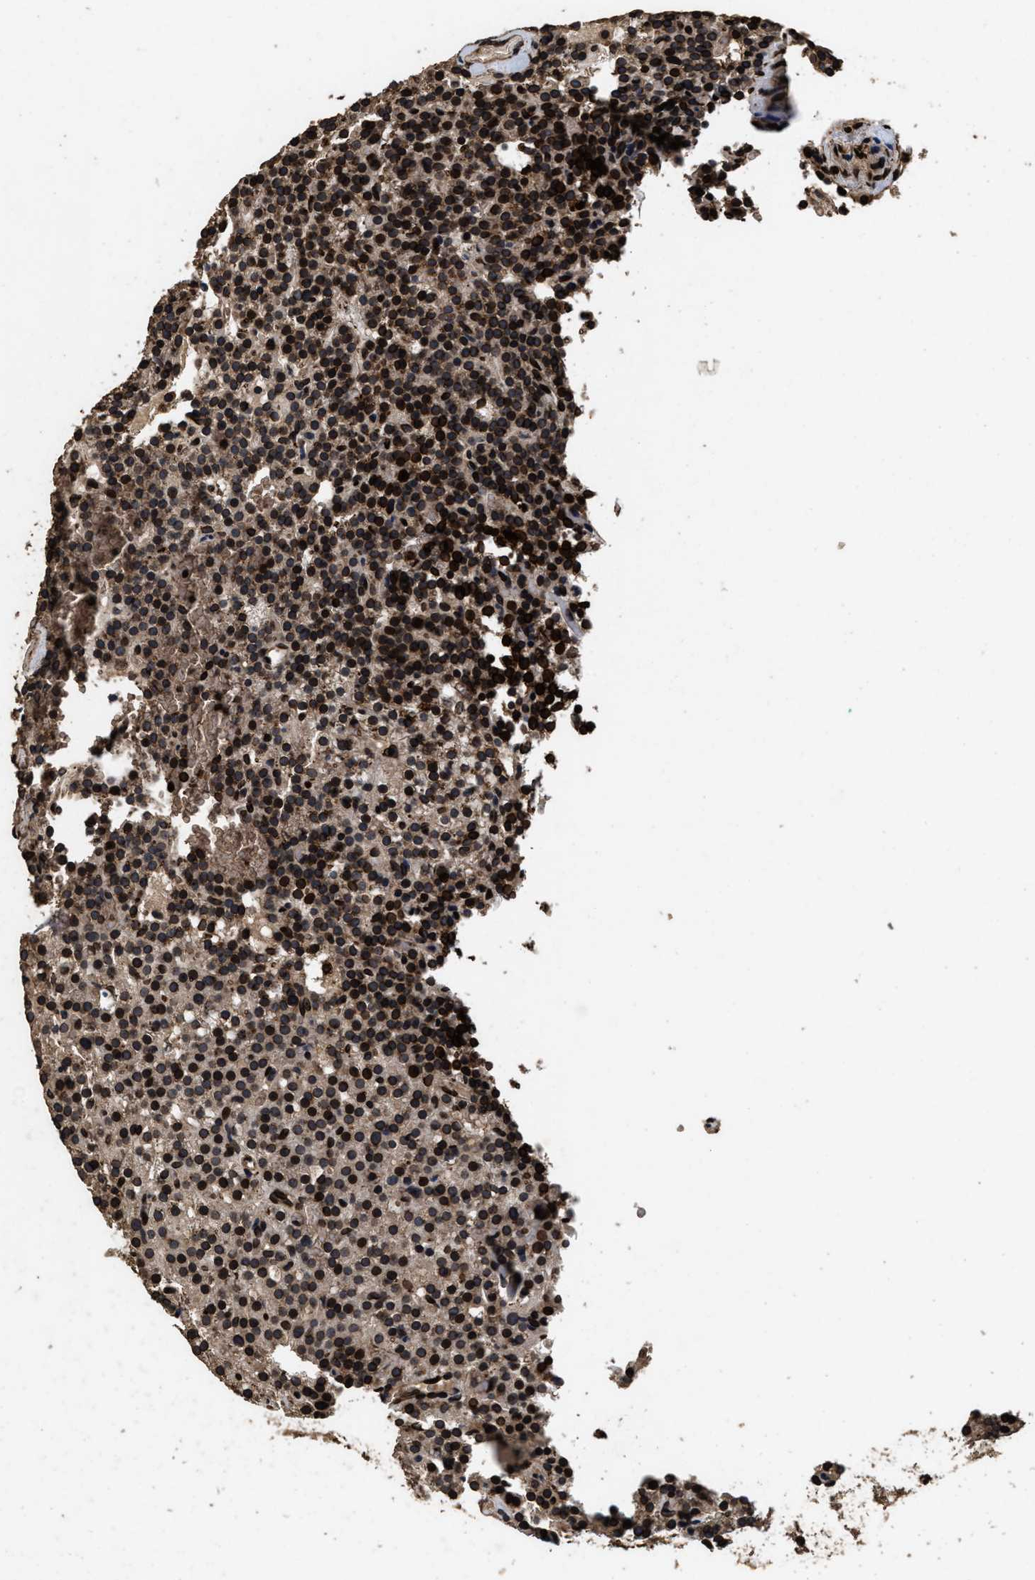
{"staining": {"intensity": "strong", "quantity": "25%-75%", "location": "cytoplasmic/membranous,nuclear"}, "tissue": "parathyroid gland", "cell_type": "Glandular cells", "image_type": "normal", "snomed": [{"axis": "morphology", "description": "Normal tissue, NOS"}, {"axis": "morphology", "description": "Adenoma, NOS"}, {"axis": "topography", "description": "Parathyroid gland"}], "caption": "Protein staining by immunohistochemistry (IHC) exhibits strong cytoplasmic/membranous,nuclear positivity in approximately 25%-75% of glandular cells in benign parathyroid gland.", "gene": "ACCS", "patient": {"sex": "female", "age": 74}}